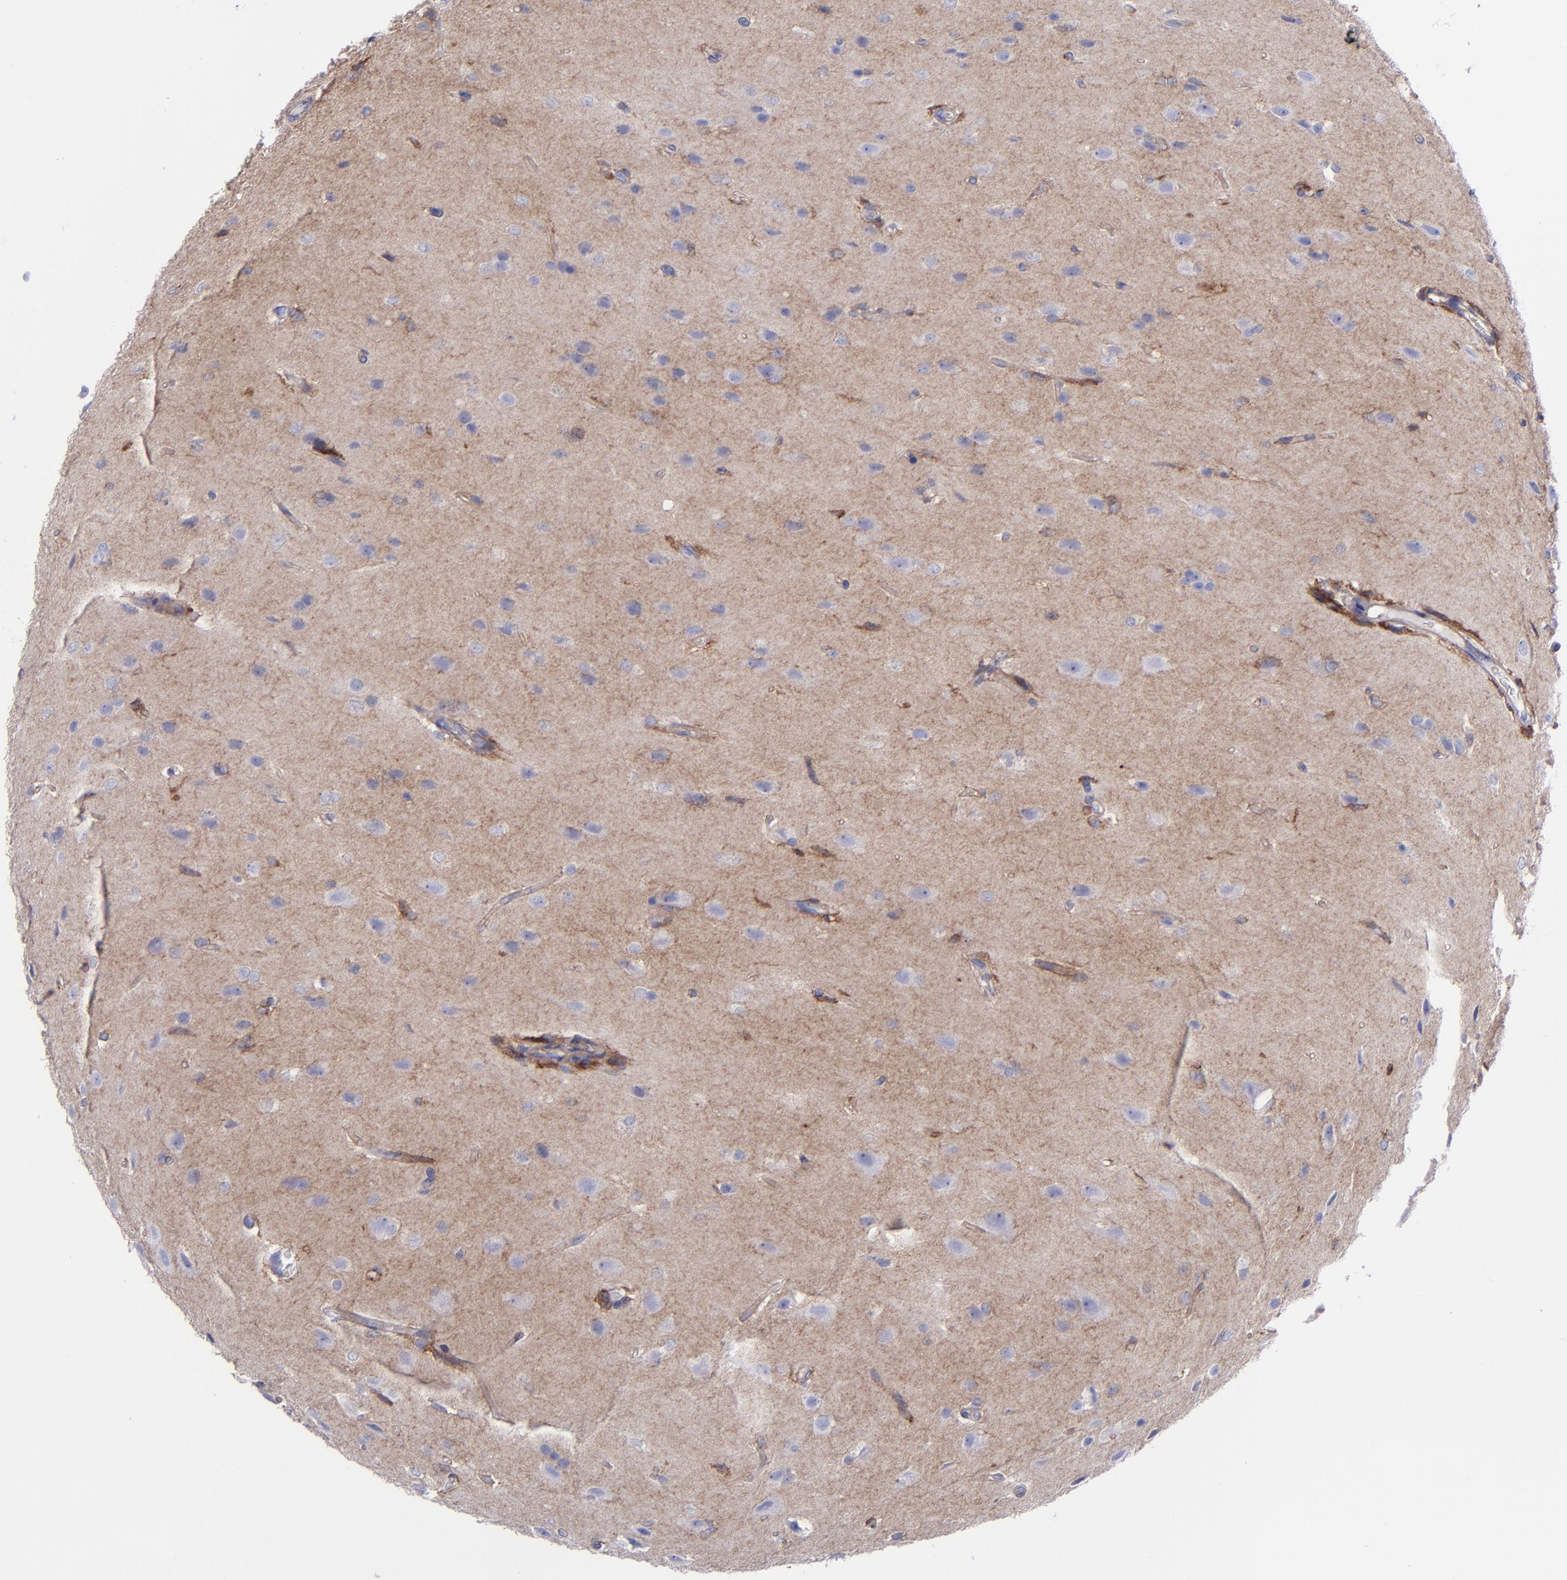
{"staining": {"intensity": "moderate", "quantity": "25%-75%", "location": "cytoplasmic/membranous"}, "tissue": "glioma", "cell_type": "Tumor cells", "image_type": "cancer", "snomed": [{"axis": "morphology", "description": "Glioma, malignant, High grade"}, {"axis": "topography", "description": "Brain"}], "caption": "The image demonstrates staining of malignant glioma (high-grade), revealing moderate cytoplasmic/membranous protein positivity (brown color) within tumor cells.", "gene": "ITGAV", "patient": {"sex": "male", "age": 68}}